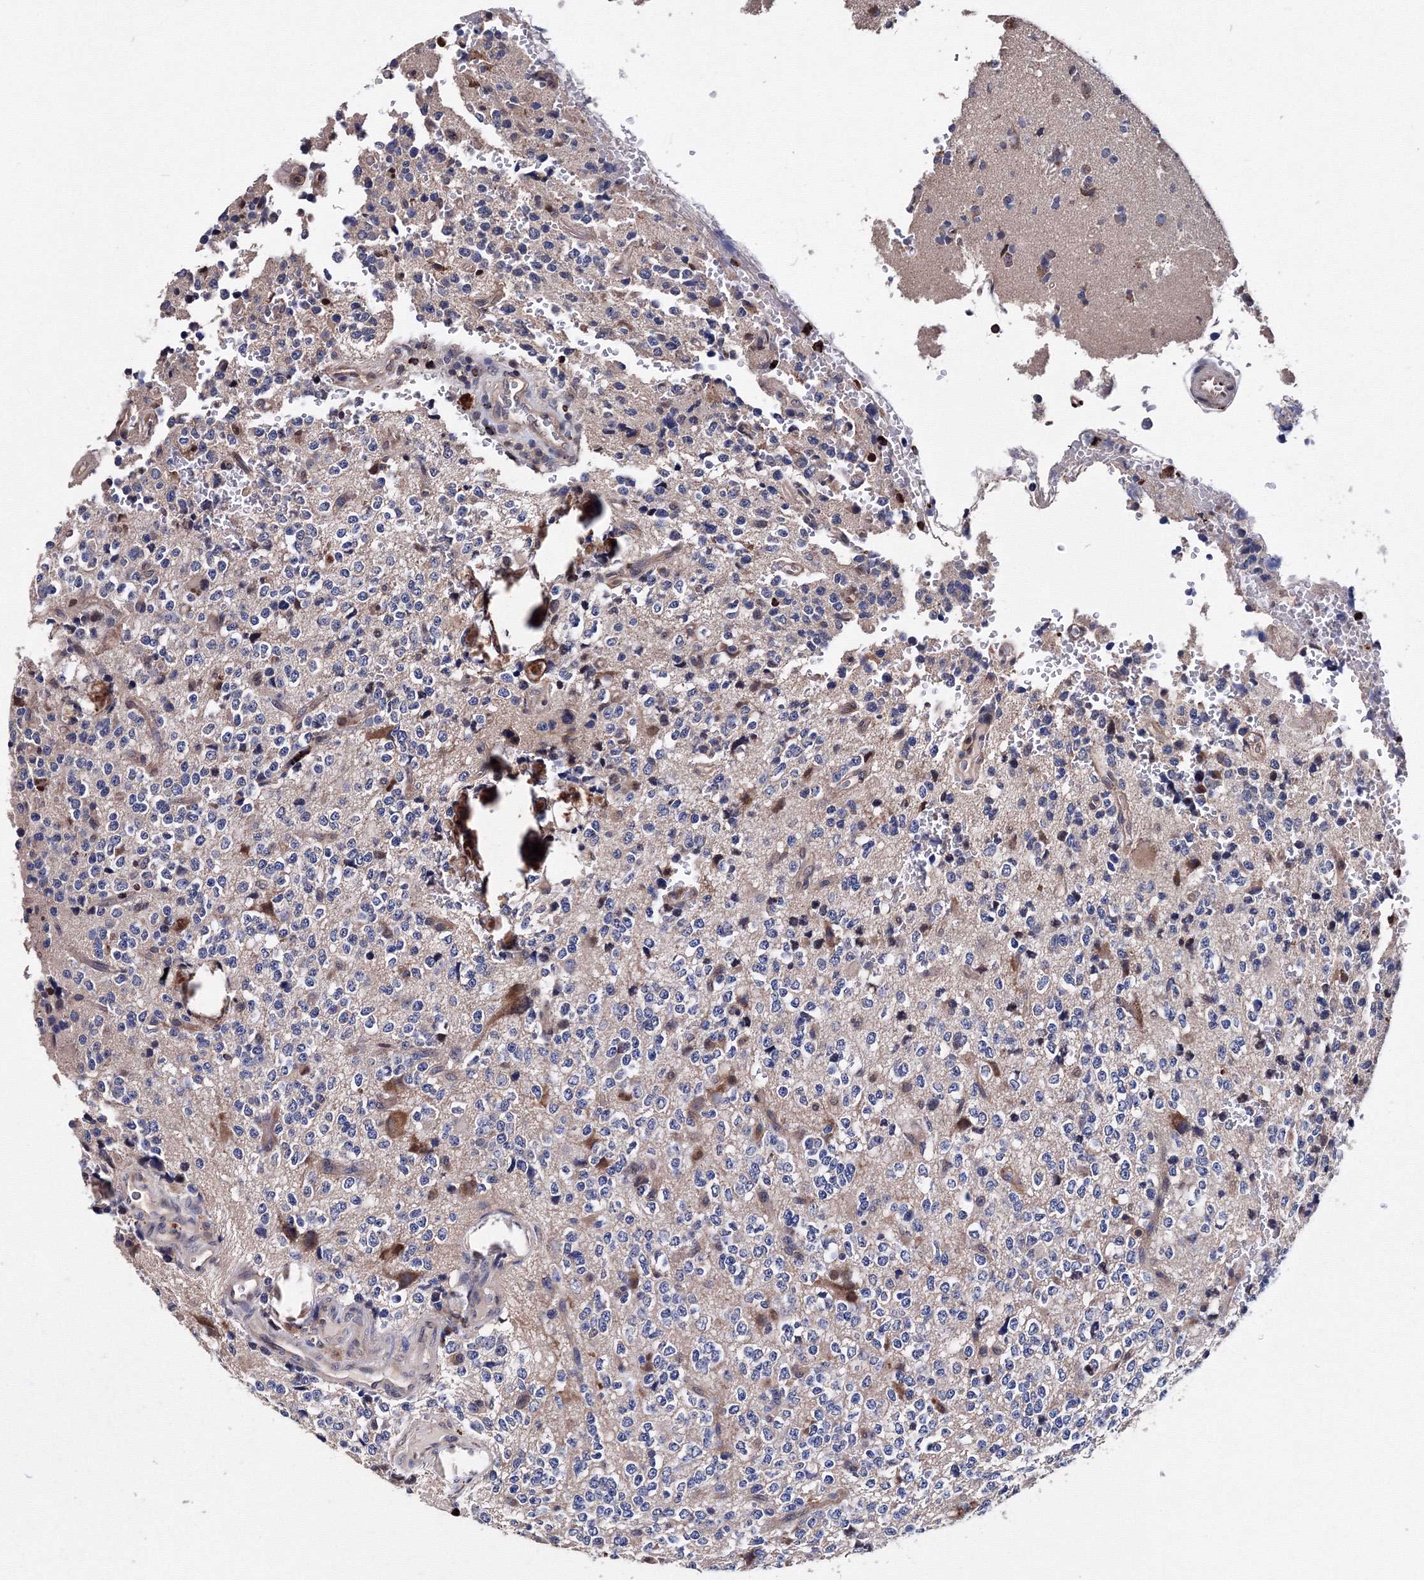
{"staining": {"intensity": "negative", "quantity": "none", "location": "none"}, "tissue": "glioma", "cell_type": "Tumor cells", "image_type": "cancer", "snomed": [{"axis": "morphology", "description": "Glioma, malignant, High grade"}, {"axis": "topography", "description": "Brain"}], "caption": "This is an immunohistochemistry (IHC) micrograph of glioma. There is no staining in tumor cells.", "gene": "PHYKPL", "patient": {"sex": "female", "age": 62}}